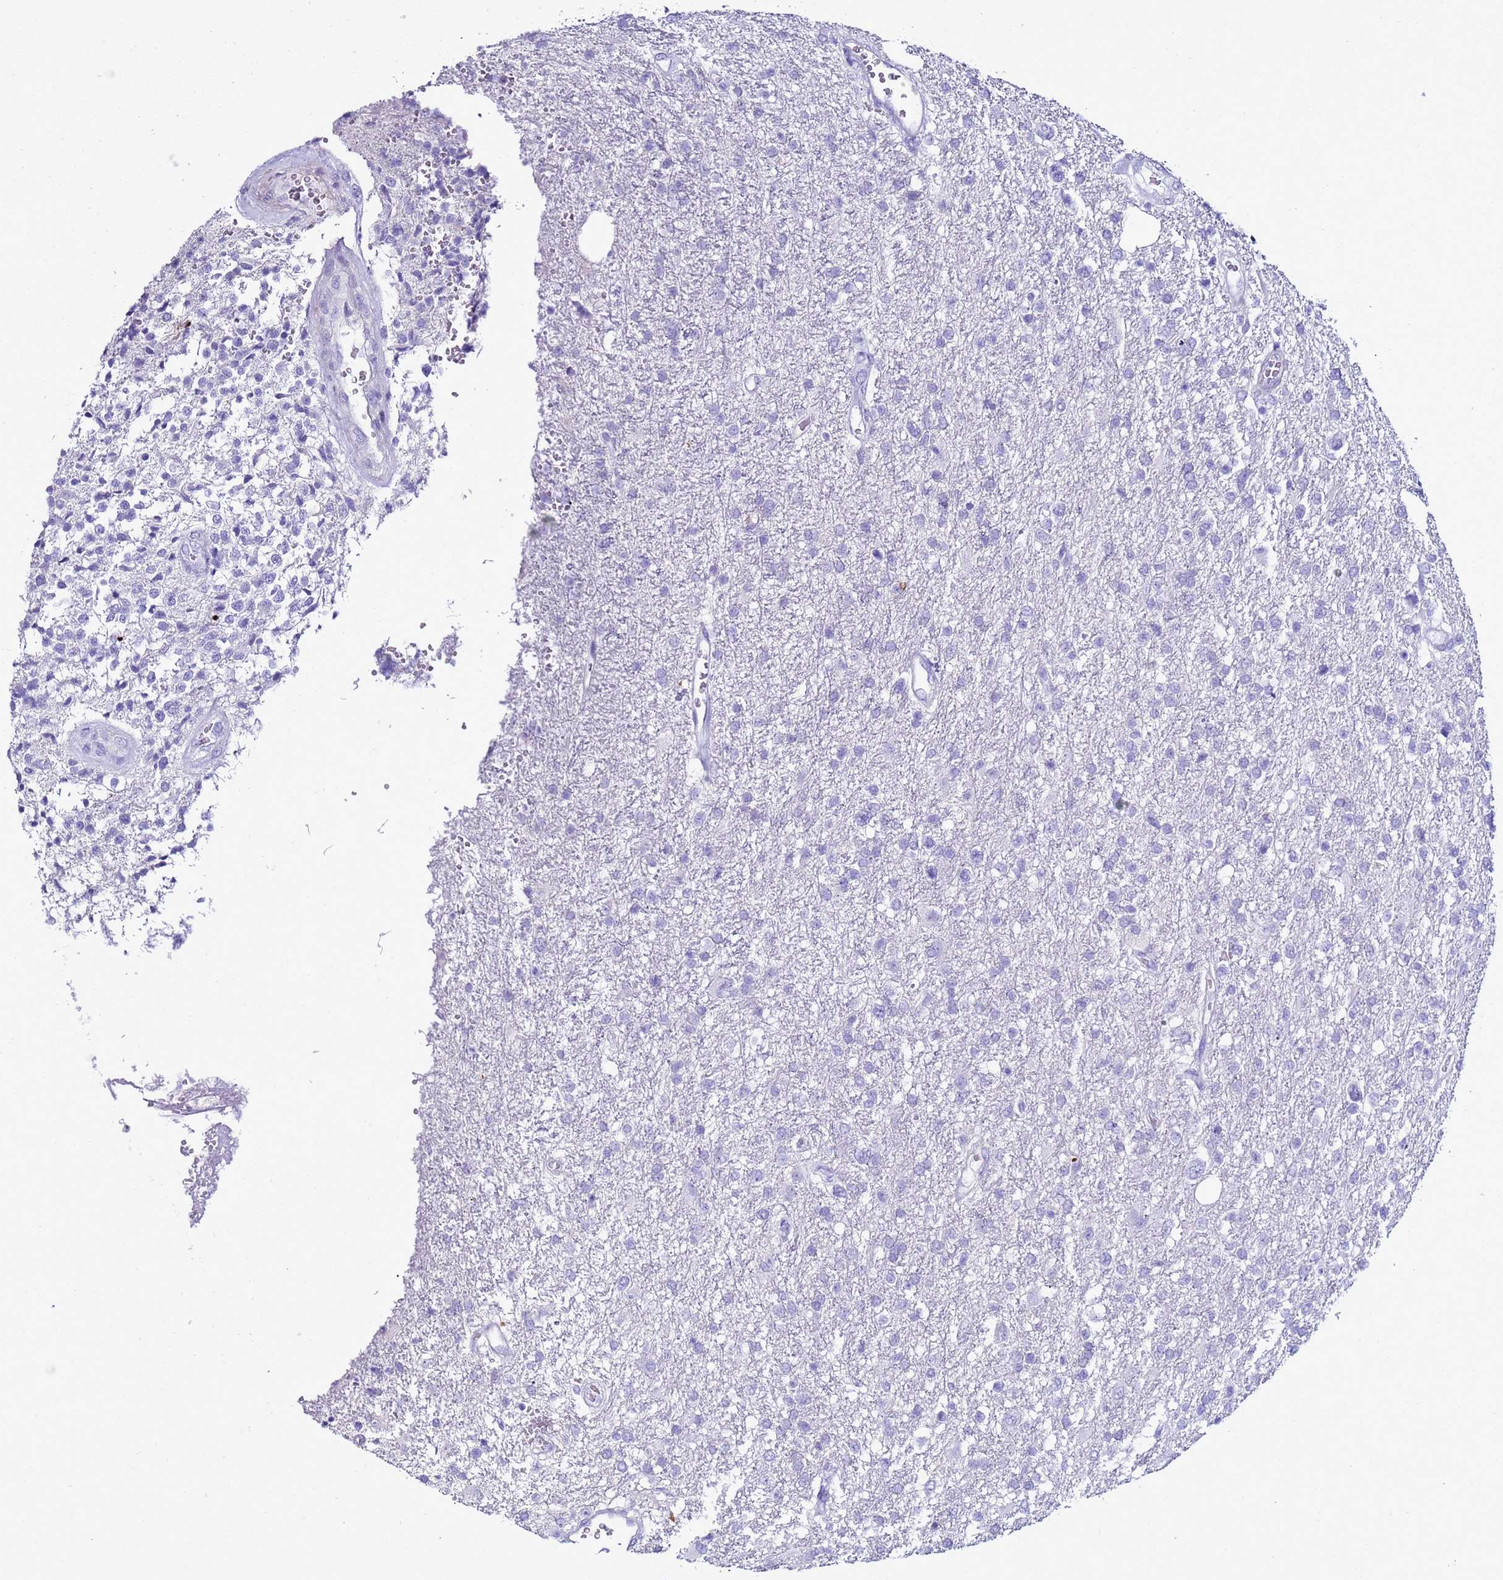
{"staining": {"intensity": "negative", "quantity": "none", "location": "none"}, "tissue": "glioma", "cell_type": "Tumor cells", "image_type": "cancer", "snomed": [{"axis": "morphology", "description": "Glioma, malignant, High grade"}, {"axis": "topography", "description": "Brain"}], "caption": "This is an IHC image of human glioma. There is no positivity in tumor cells.", "gene": "LCMT1", "patient": {"sex": "male", "age": 56}}